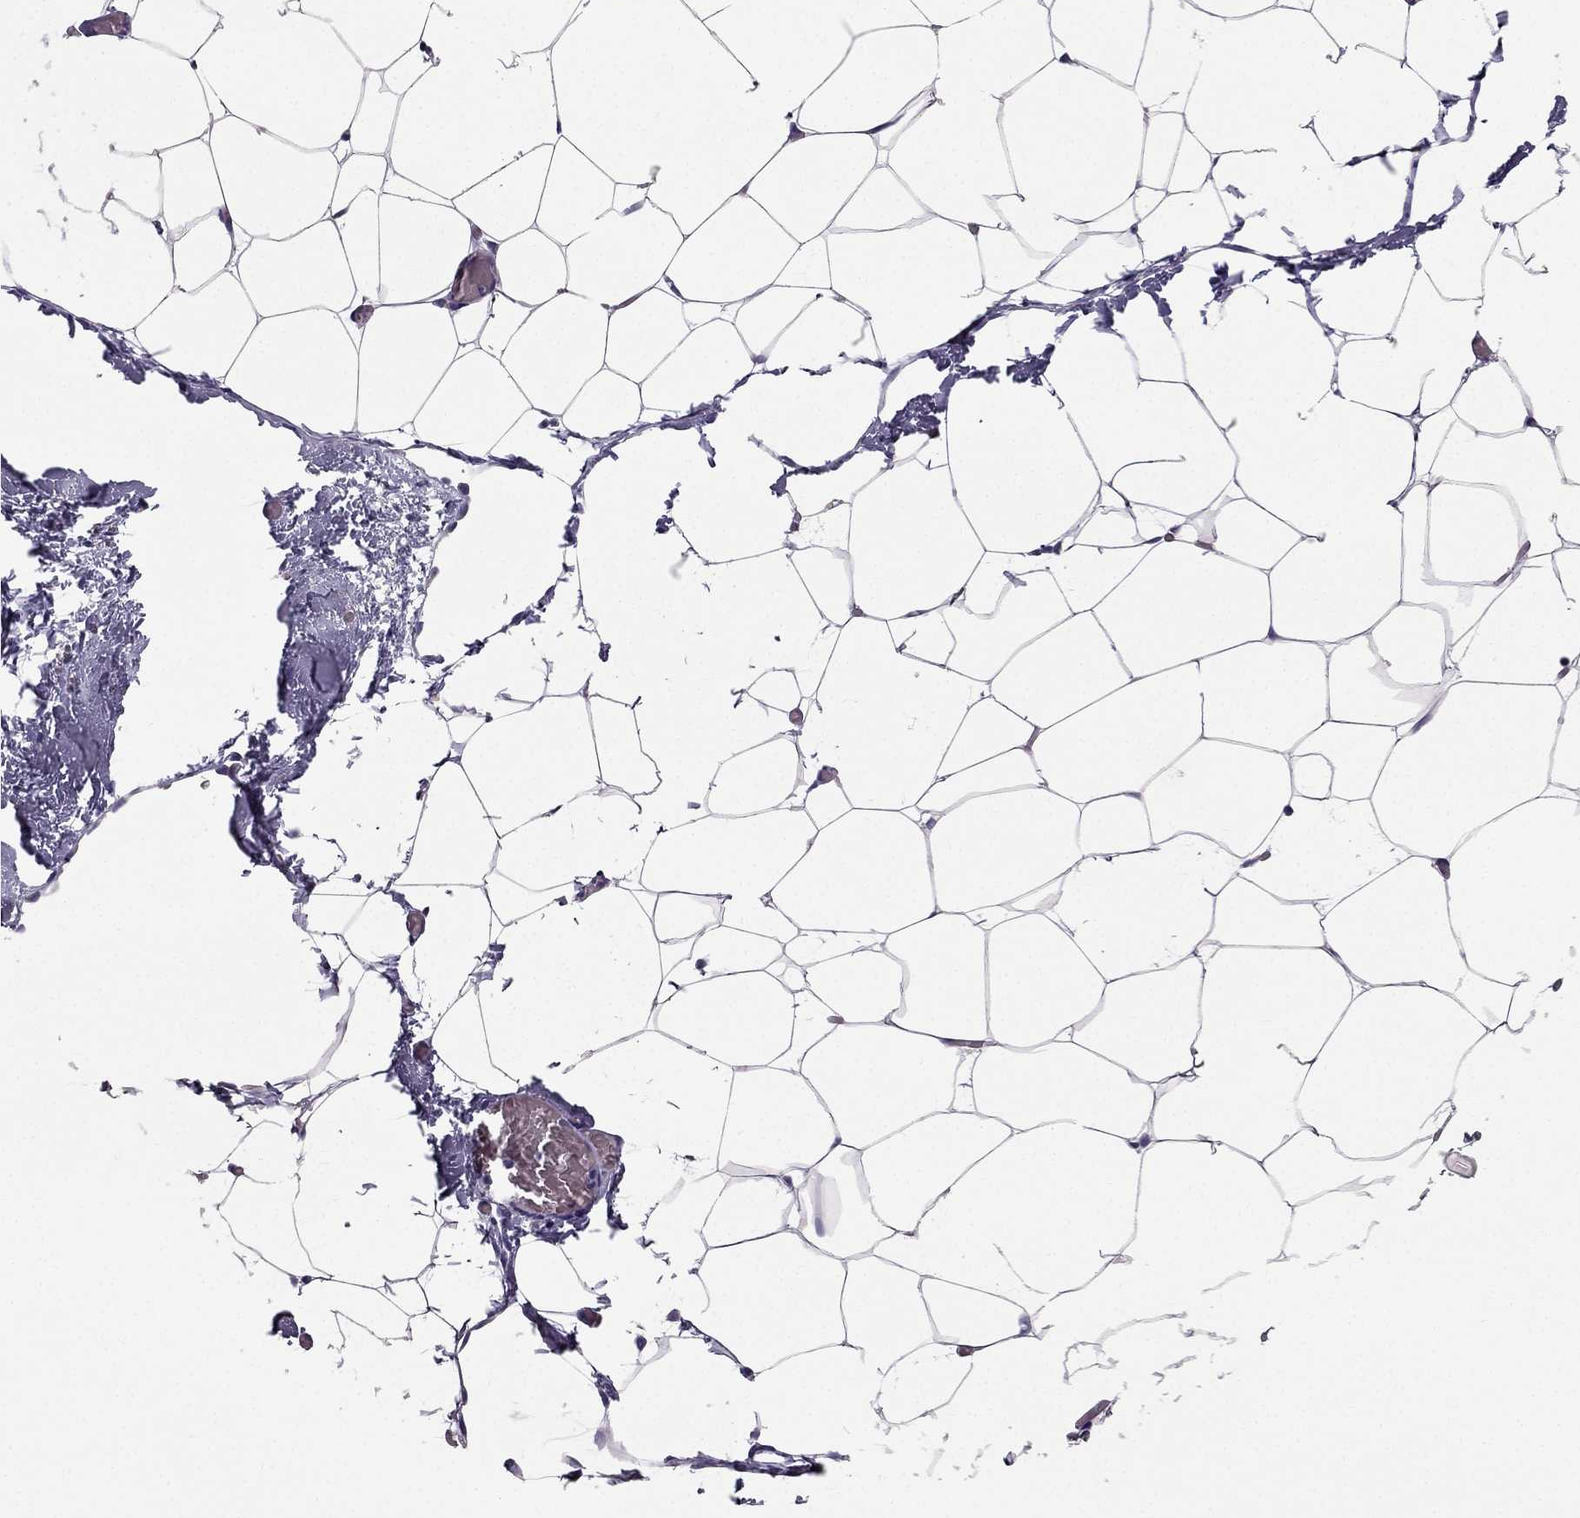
{"staining": {"intensity": "negative", "quantity": "none", "location": "none"}, "tissue": "adipose tissue", "cell_type": "Adipocytes", "image_type": "normal", "snomed": [{"axis": "morphology", "description": "Normal tissue, NOS"}, {"axis": "topography", "description": "Adipose tissue"}], "caption": "This micrograph is of benign adipose tissue stained with immunohistochemistry to label a protein in brown with the nuclei are counter-stained blue. There is no staining in adipocytes. (DAB immunohistochemistry (IHC) with hematoxylin counter stain).", "gene": "SYT5", "patient": {"sex": "male", "age": 57}}